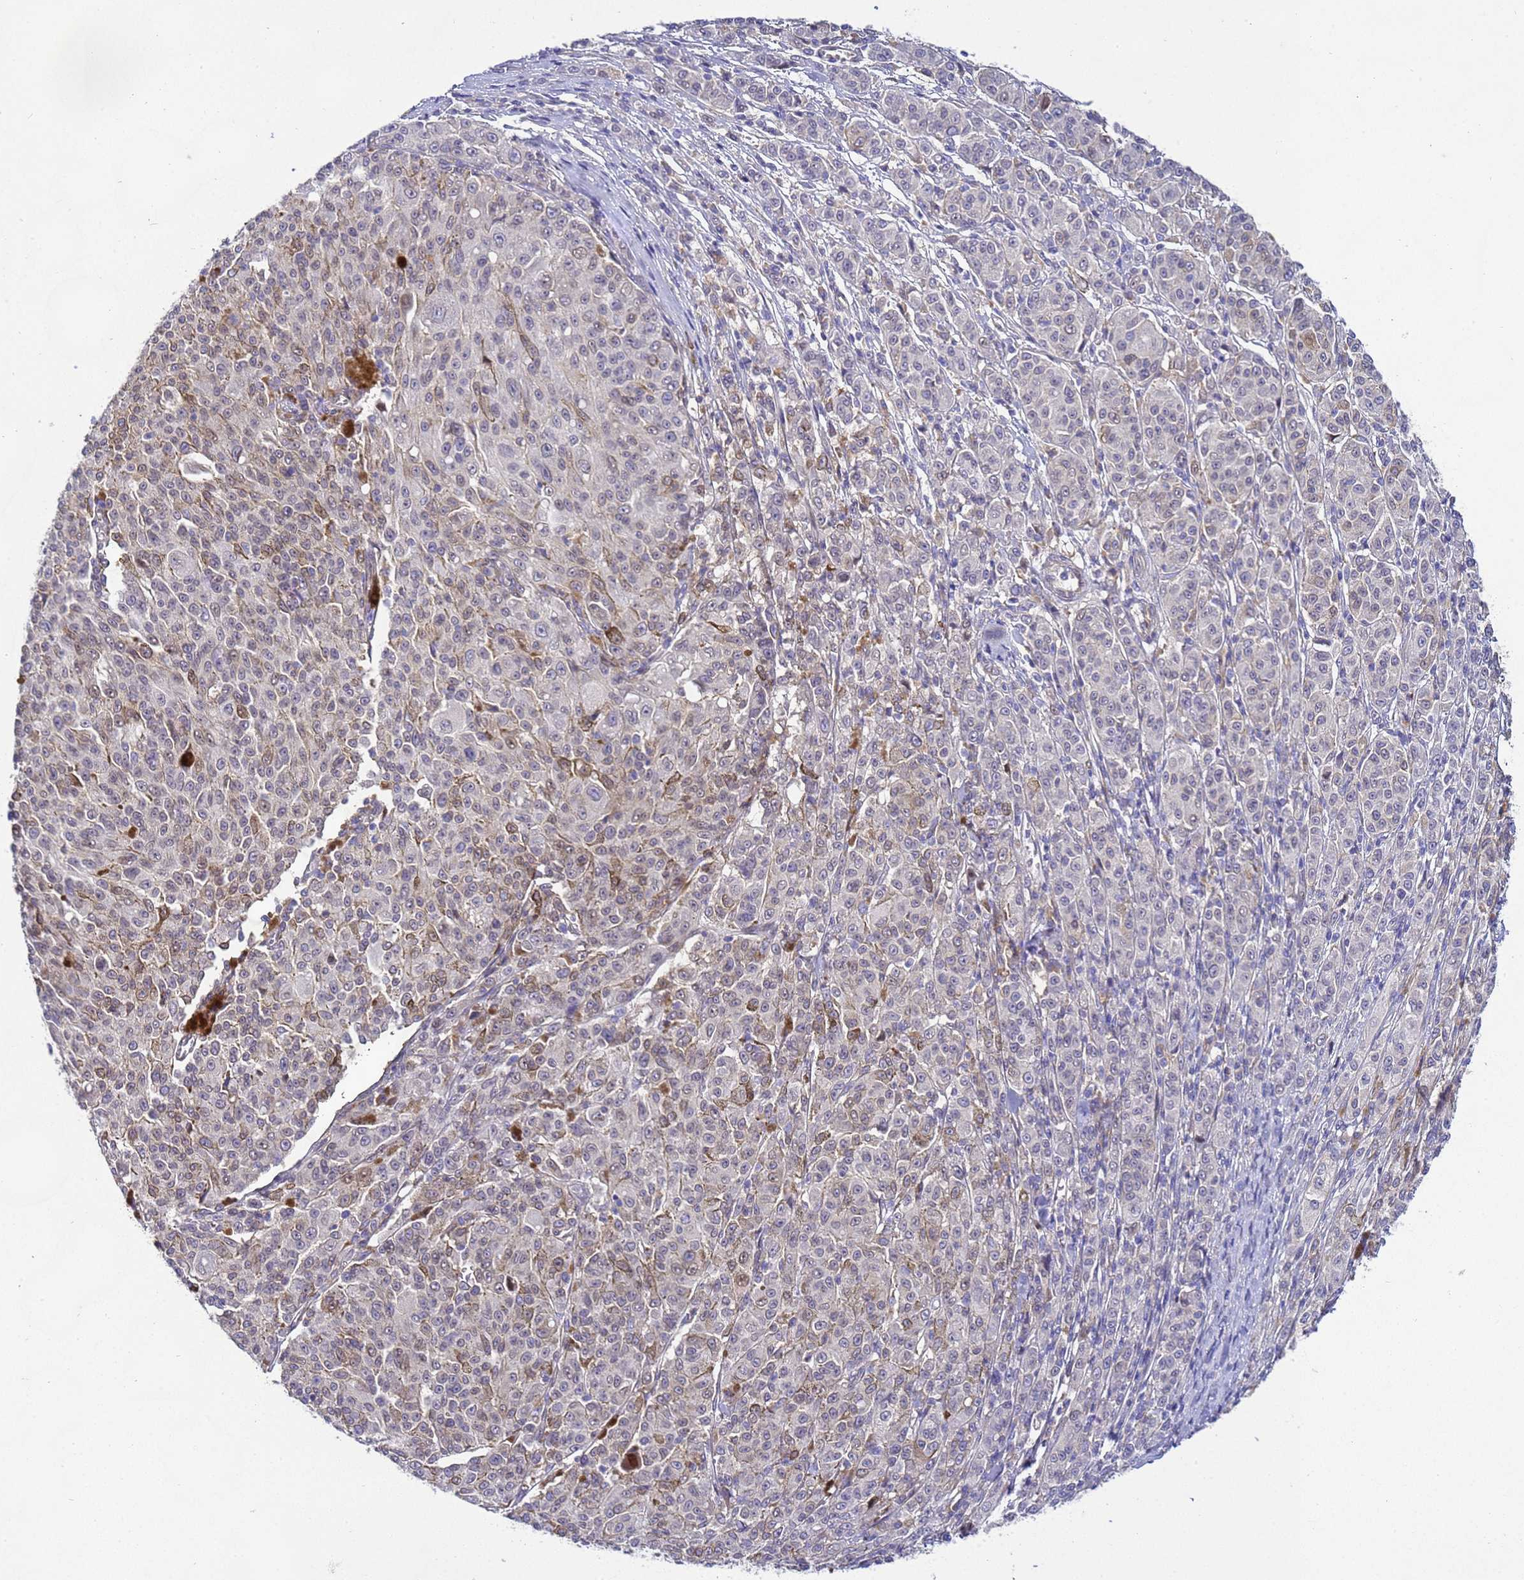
{"staining": {"intensity": "weak", "quantity": "<25%", "location": "nuclear"}, "tissue": "melanoma", "cell_type": "Tumor cells", "image_type": "cancer", "snomed": [{"axis": "morphology", "description": "Malignant melanoma, NOS"}, {"axis": "topography", "description": "Skin"}], "caption": "Tumor cells are negative for protein expression in human melanoma.", "gene": "TBCD", "patient": {"sex": "female", "age": 52}}